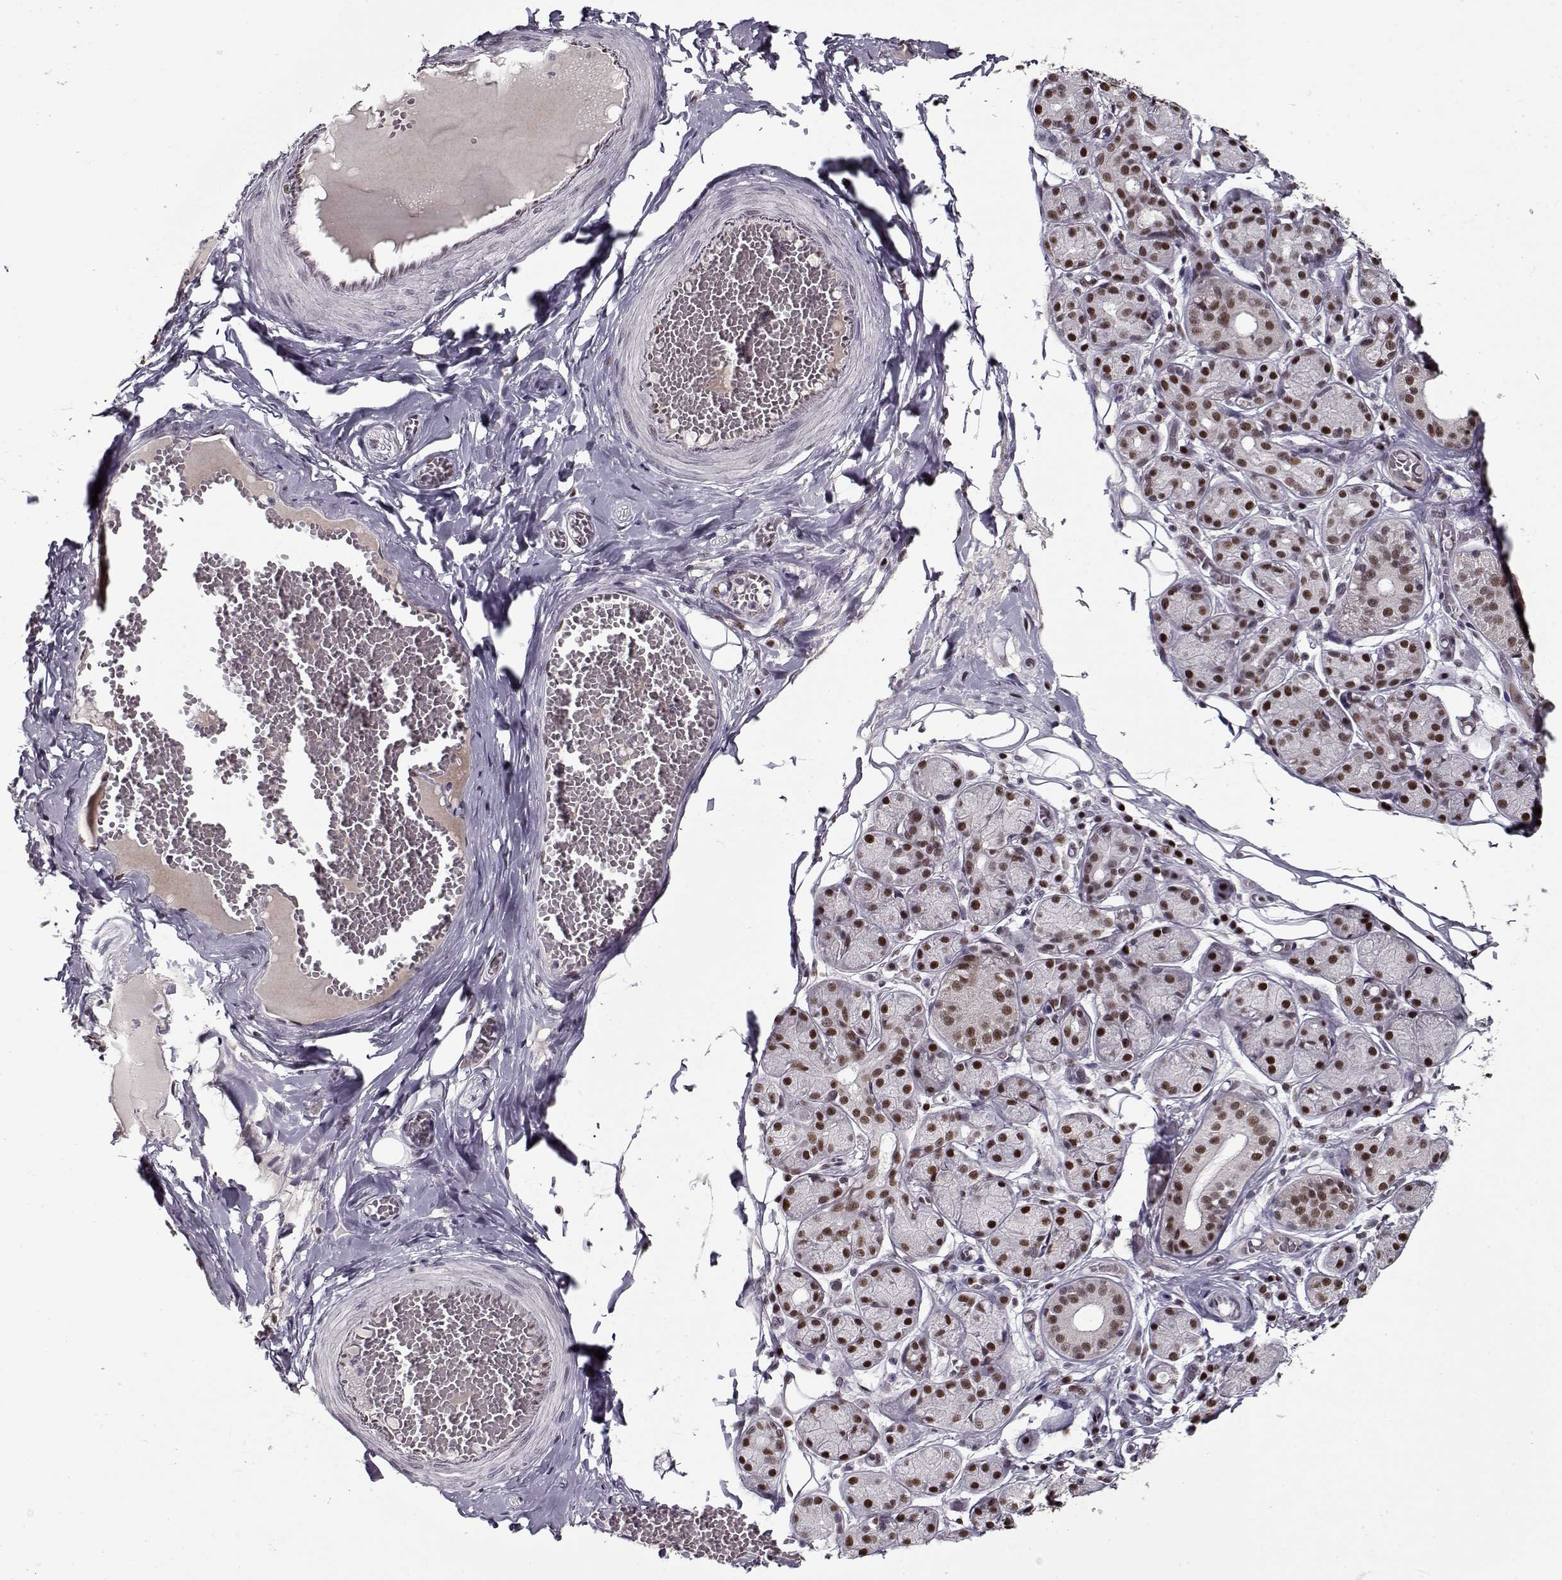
{"staining": {"intensity": "moderate", "quantity": ">75%", "location": "nuclear"}, "tissue": "salivary gland", "cell_type": "Glandular cells", "image_type": "normal", "snomed": [{"axis": "morphology", "description": "Normal tissue, NOS"}, {"axis": "topography", "description": "Salivary gland"}, {"axis": "topography", "description": "Peripheral nerve tissue"}], "caption": "An IHC image of normal tissue is shown. Protein staining in brown highlights moderate nuclear positivity in salivary gland within glandular cells.", "gene": "PRMT1", "patient": {"sex": "male", "age": 71}}